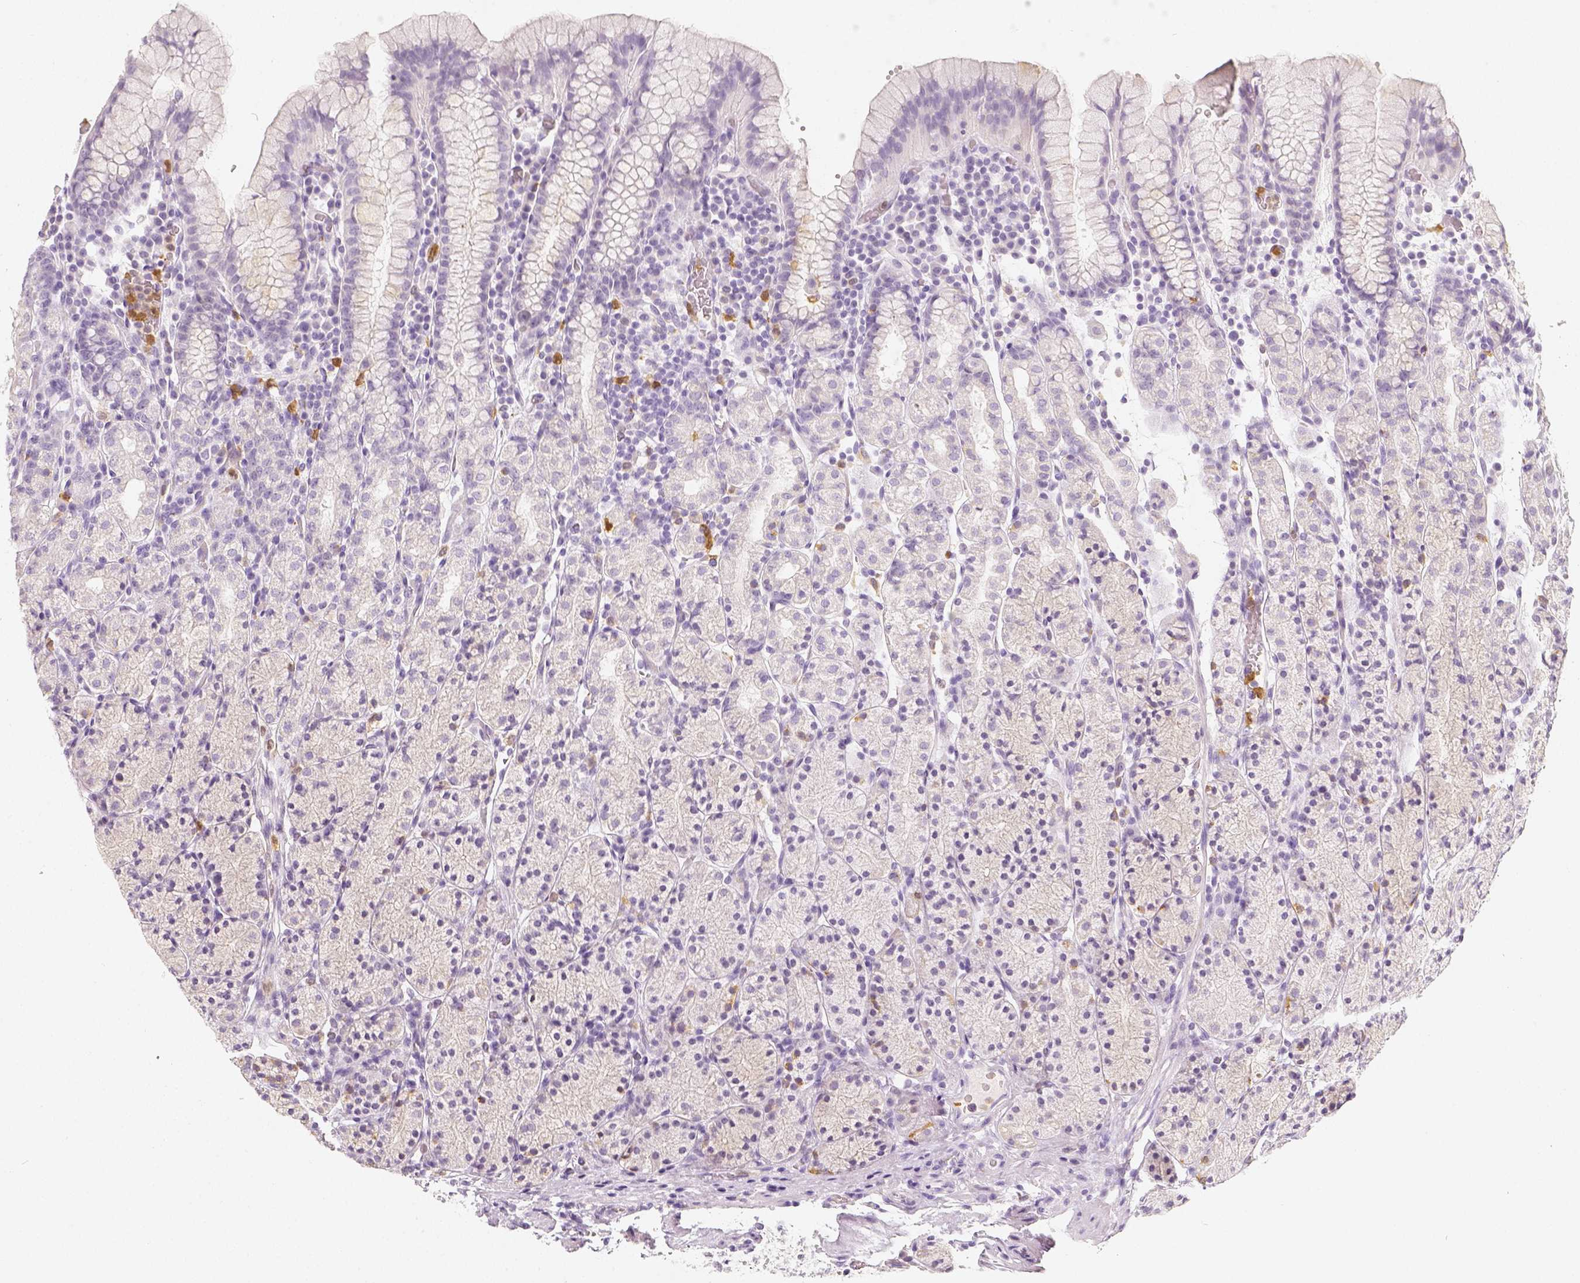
{"staining": {"intensity": "negative", "quantity": "none", "location": "none"}, "tissue": "stomach", "cell_type": "Glandular cells", "image_type": "normal", "snomed": [{"axis": "morphology", "description": "Normal tissue, NOS"}, {"axis": "topography", "description": "Stomach, upper"}, {"axis": "topography", "description": "Stomach"}], "caption": "Protein analysis of normal stomach shows no significant positivity in glandular cells.", "gene": "NECAB2", "patient": {"sex": "male", "age": 62}}